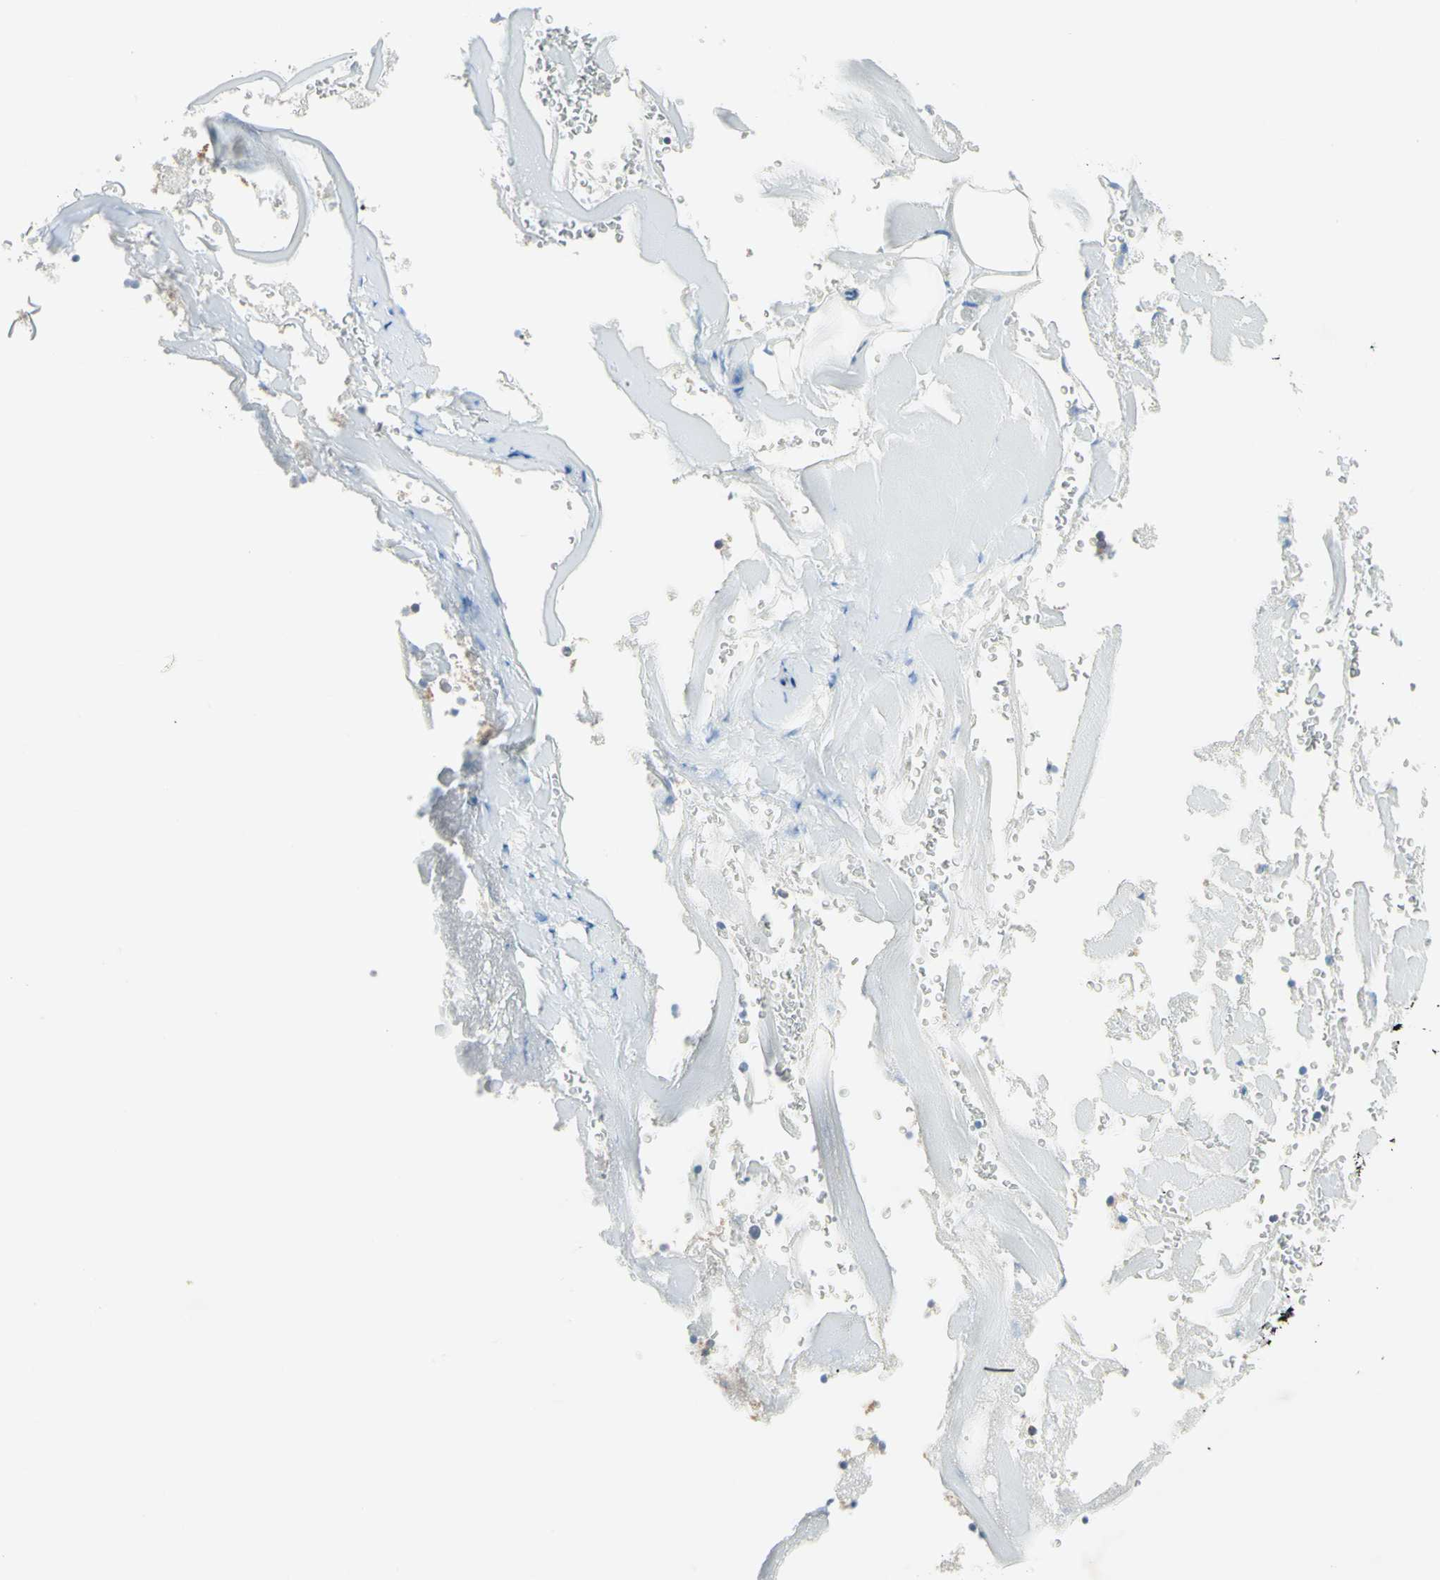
{"staining": {"intensity": "weak", "quantity": ">75%", "location": "cytoplasmic/membranous"}, "tissue": "adrenal gland", "cell_type": "Glandular cells", "image_type": "normal", "snomed": [{"axis": "morphology", "description": "Normal tissue, NOS"}, {"axis": "topography", "description": "Adrenal gland"}], "caption": "IHC of unremarkable adrenal gland exhibits low levels of weak cytoplasmic/membranous staining in about >75% of glandular cells.", "gene": "MFF", "patient": {"sex": "female", "age": 44}}